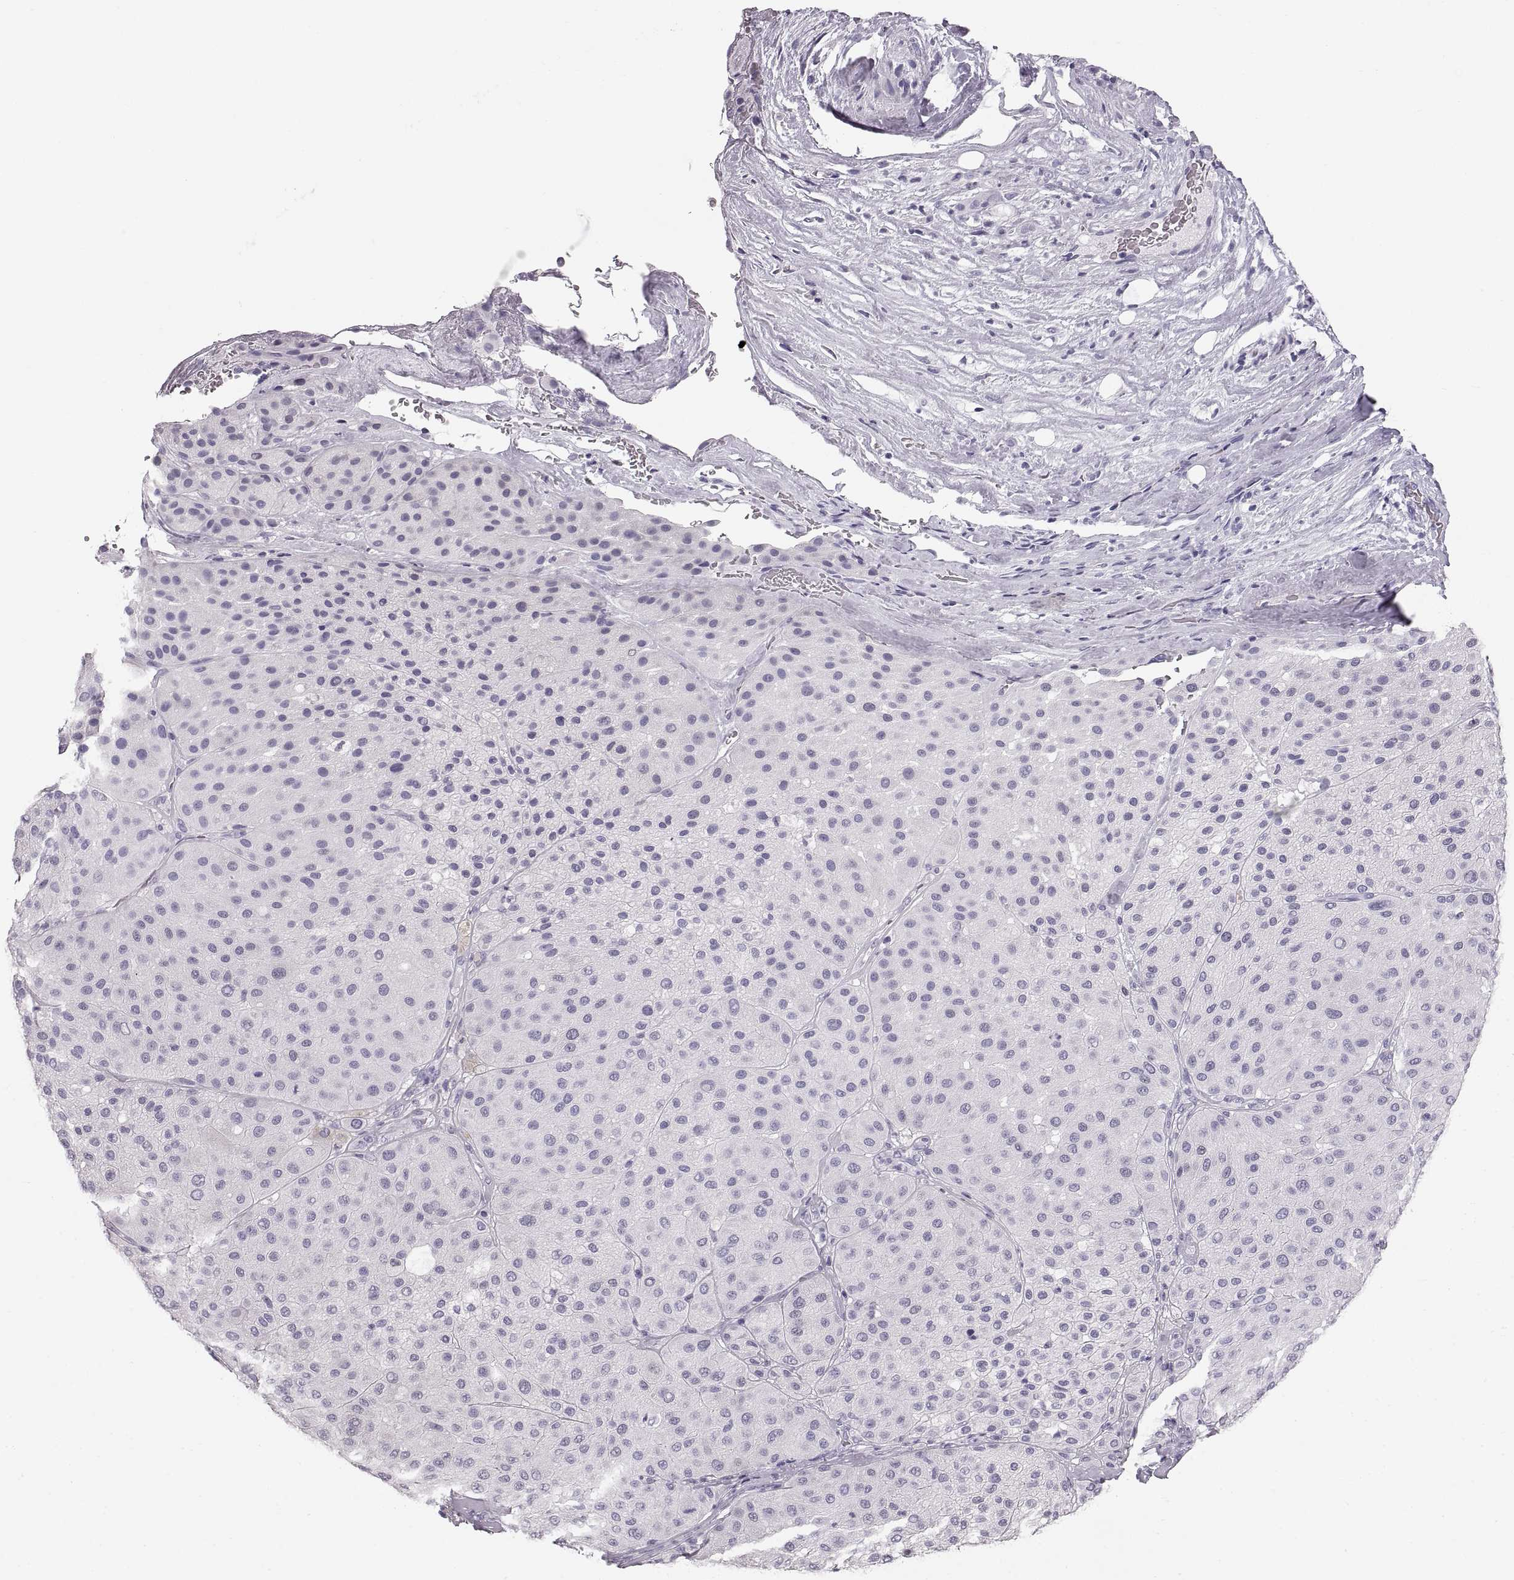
{"staining": {"intensity": "negative", "quantity": "none", "location": "none"}, "tissue": "melanoma", "cell_type": "Tumor cells", "image_type": "cancer", "snomed": [{"axis": "morphology", "description": "Malignant melanoma, Metastatic site"}, {"axis": "topography", "description": "Smooth muscle"}], "caption": "High magnification brightfield microscopy of malignant melanoma (metastatic site) stained with DAB (brown) and counterstained with hematoxylin (blue): tumor cells show no significant staining. (DAB (3,3'-diaminobenzidine) IHC with hematoxylin counter stain).", "gene": "CRYAA", "patient": {"sex": "male", "age": 41}}